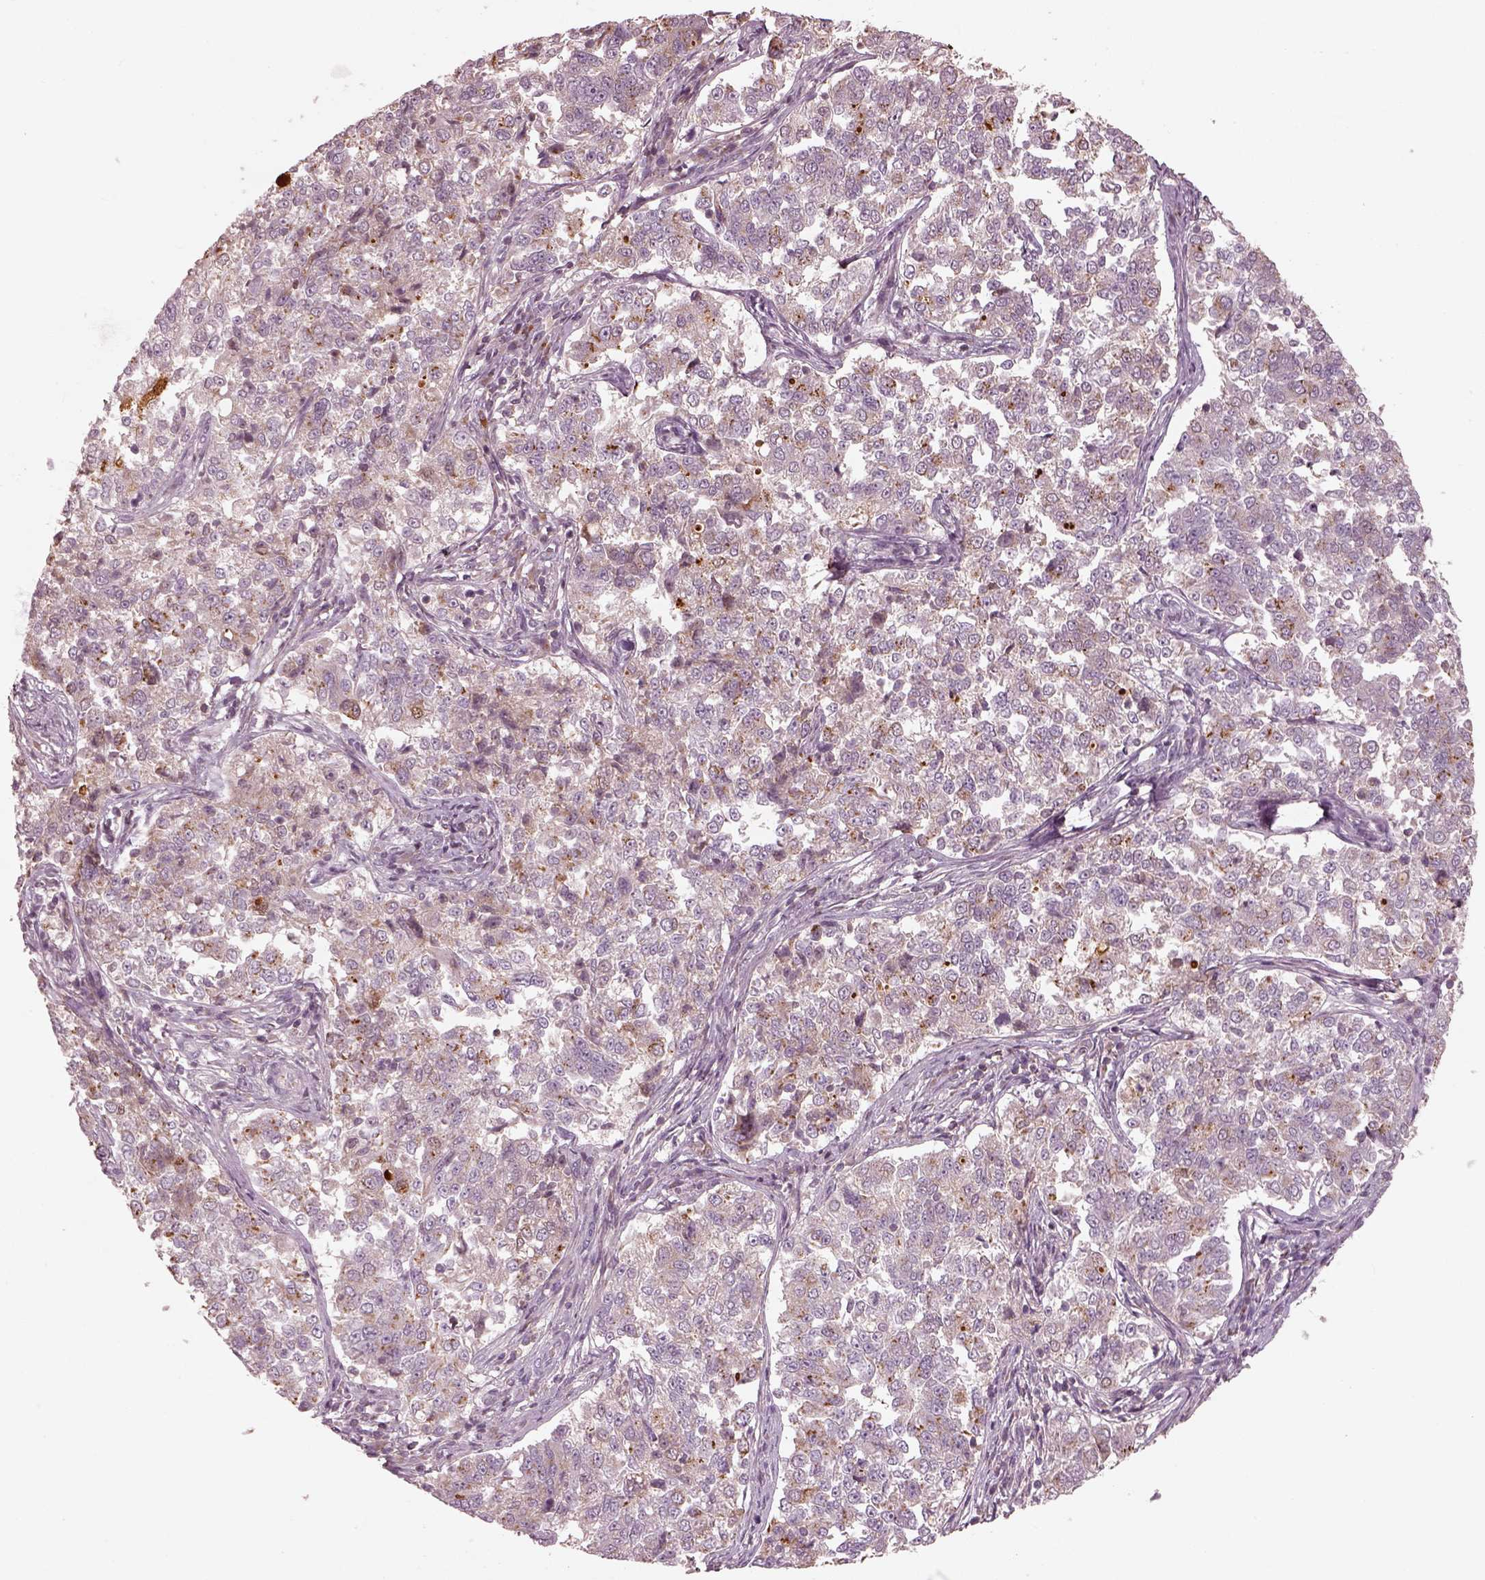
{"staining": {"intensity": "moderate", "quantity": ">75%", "location": "cytoplasmic/membranous"}, "tissue": "endometrial cancer", "cell_type": "Tumor cells", "image_type": "cancer", "snomed": [{"axis": "morphology", "description": "Adenocarcinoma, NOS"}, {"axis": "topography", "description": "Endometrium"}], "caption": "High-magnification brightfield microscopy of adenocarcinoma (endometrial) stained with DAB (3,3'-diaminobenzidine) (brown) and counterstained with hematoxylin (blue). tumor cells exhibit moderate cytoplasmic/membranous expression is seen in about>75% of cells. Using DAB (3,3'-diaminobenzidine) (brown) and hematoxylin (blue) stains, captured at high magnification using brightfield microscopy.", "gene": "SDCBP2", "patient": {"sex": "female", "age": 43}}